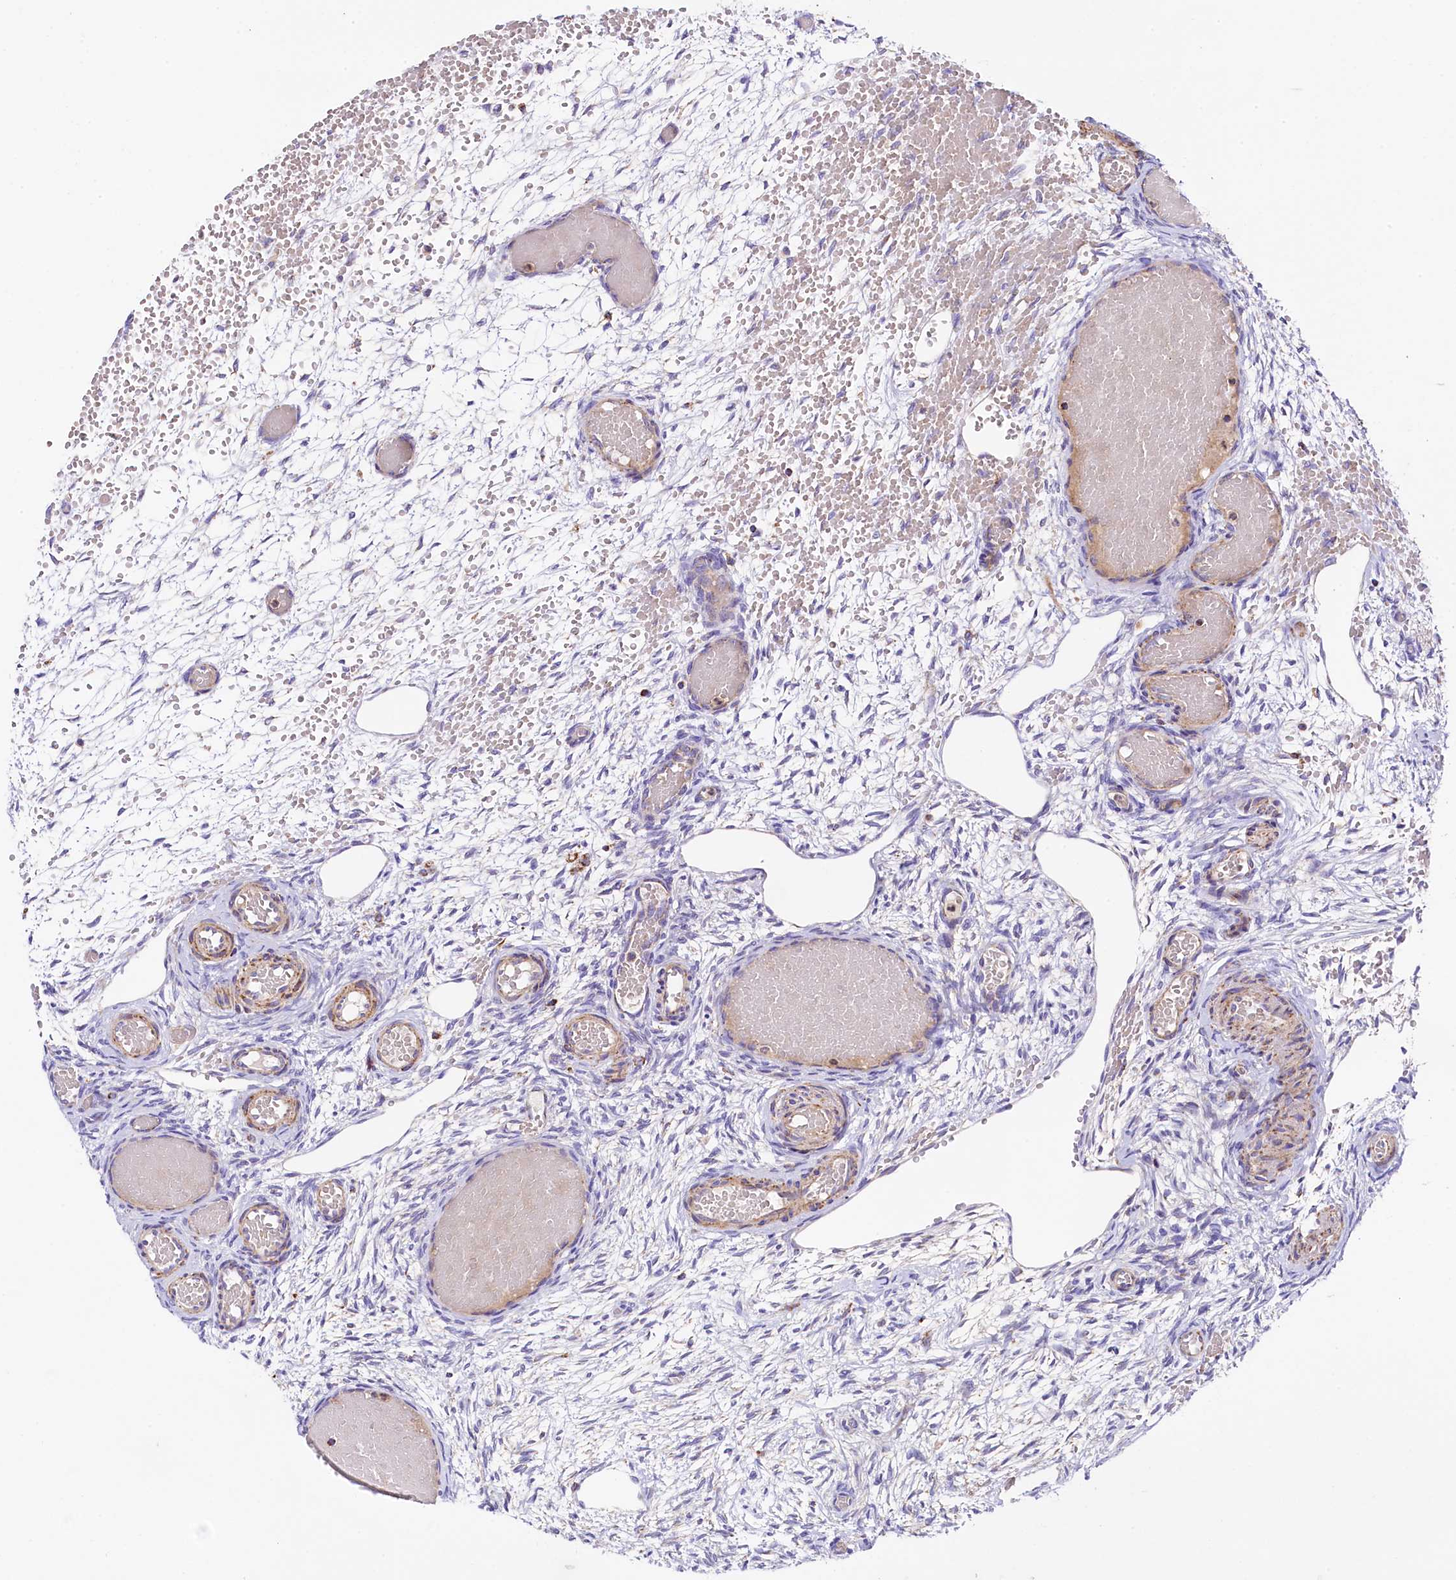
{"staining": {"intensity": "moderate", "quantity": ">75%", "location": "cytoplasmic/membranous"}, "tissue": "ovary", "cell_type": "Follicle cells", "image_type": "normal", "snomed": [{"axis": "morphology", "description": "Adenocarcinoma, NOS"}, {"axis": "topography", "description": "Endometrium"}], "caption": "Immunohistochemical staining of unremarkable human ovary reveals >75% levels of moderate cytoplasmic/membranous protein positivity in about >75% of follicle cells.", "gene": "CLYBL", "patient": {"sex": "female", "age": 32}}